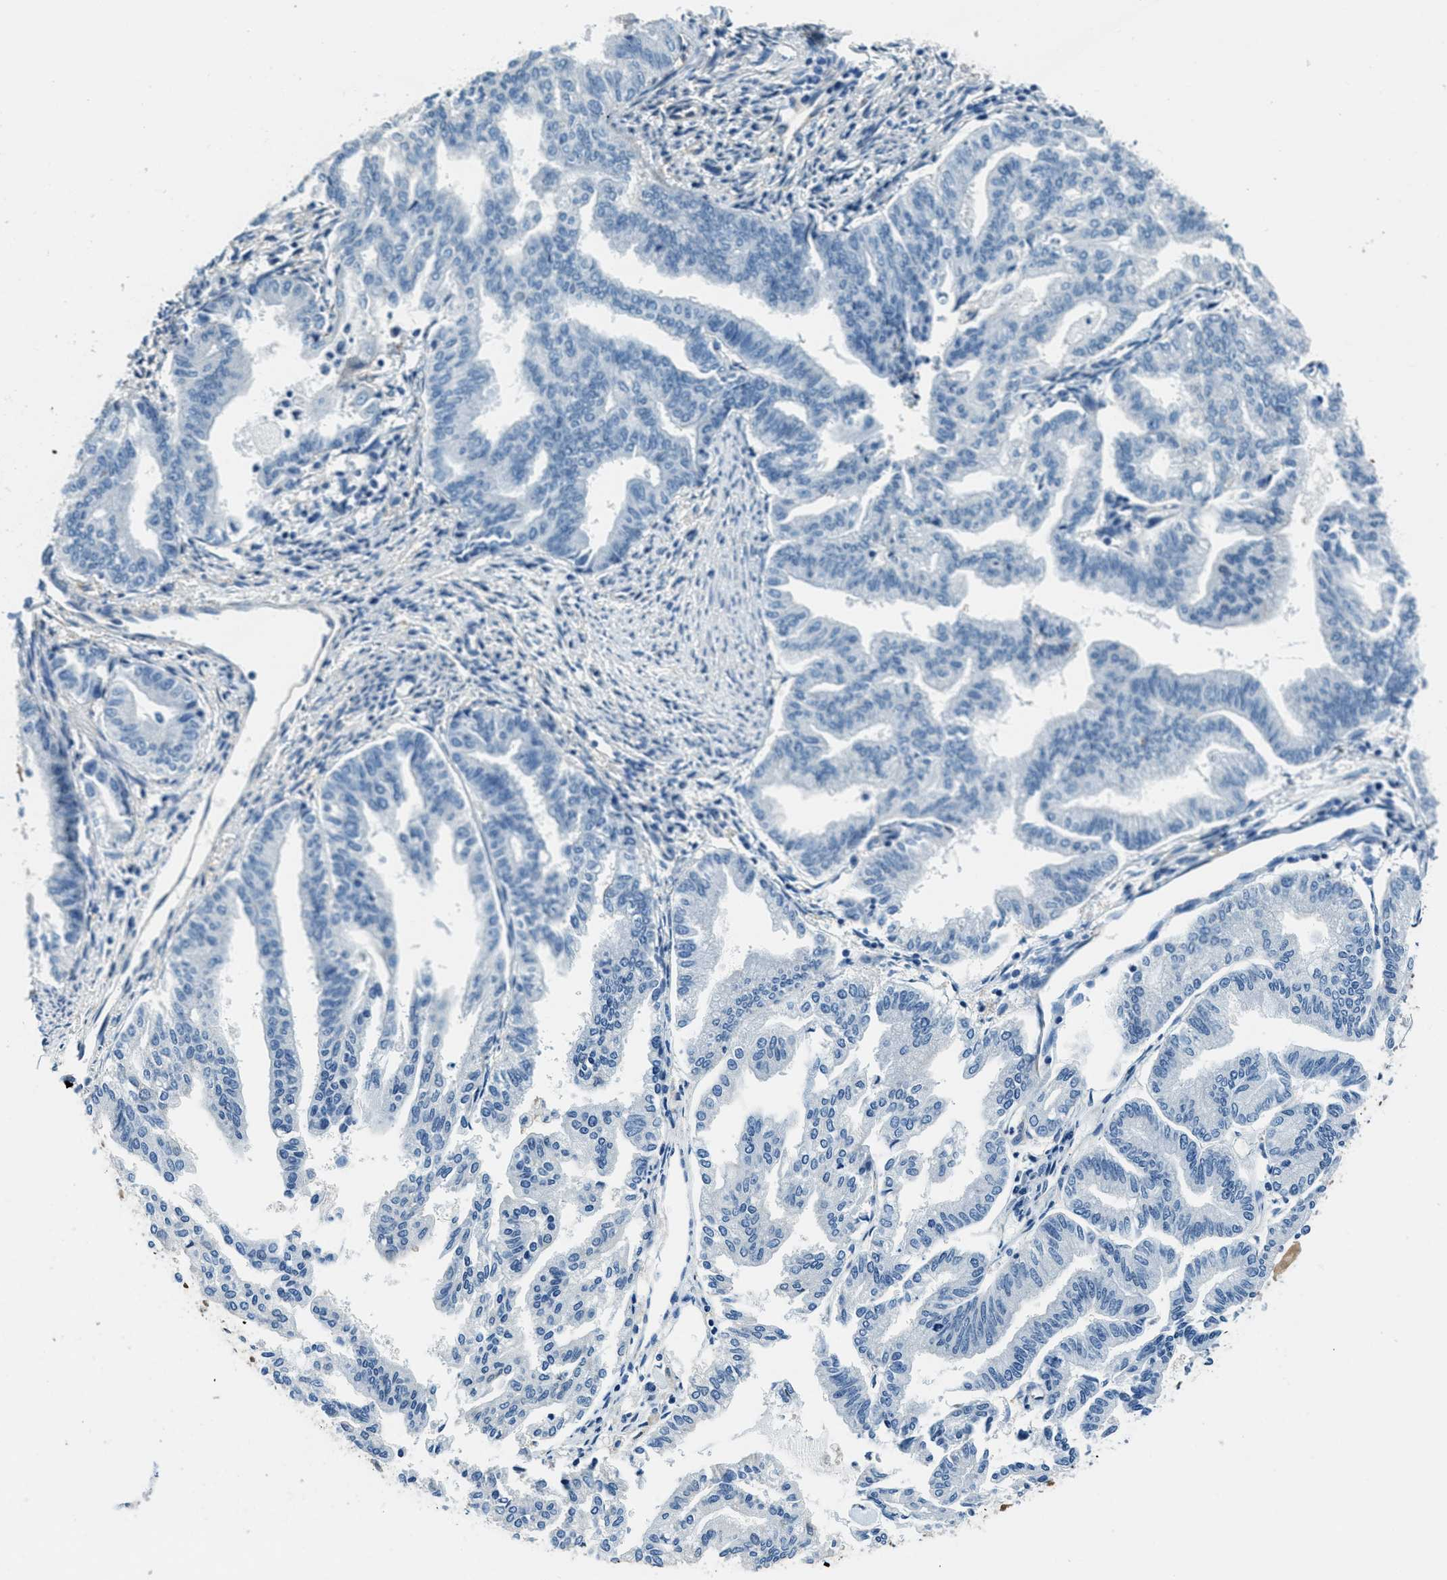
{"staining": {"intensity": "negative", "quantity": "none", "location": "none"}, "tissue": "endometrial cancer", "cell_type": "Tumor cells", "image_type": "cancer", "snomed": [{"axis": "morphology", "description": "Adenocarcinoma, NOS"}, {"axis": "topography", "description": "Endometrium"}], "caption": "Immunohistochemical staining of human adenocarcinoma (endometrial) shows no significant expression in tumor cells.", "gene": "TWF1", "patient": {"sex": "female", "age": 79}}